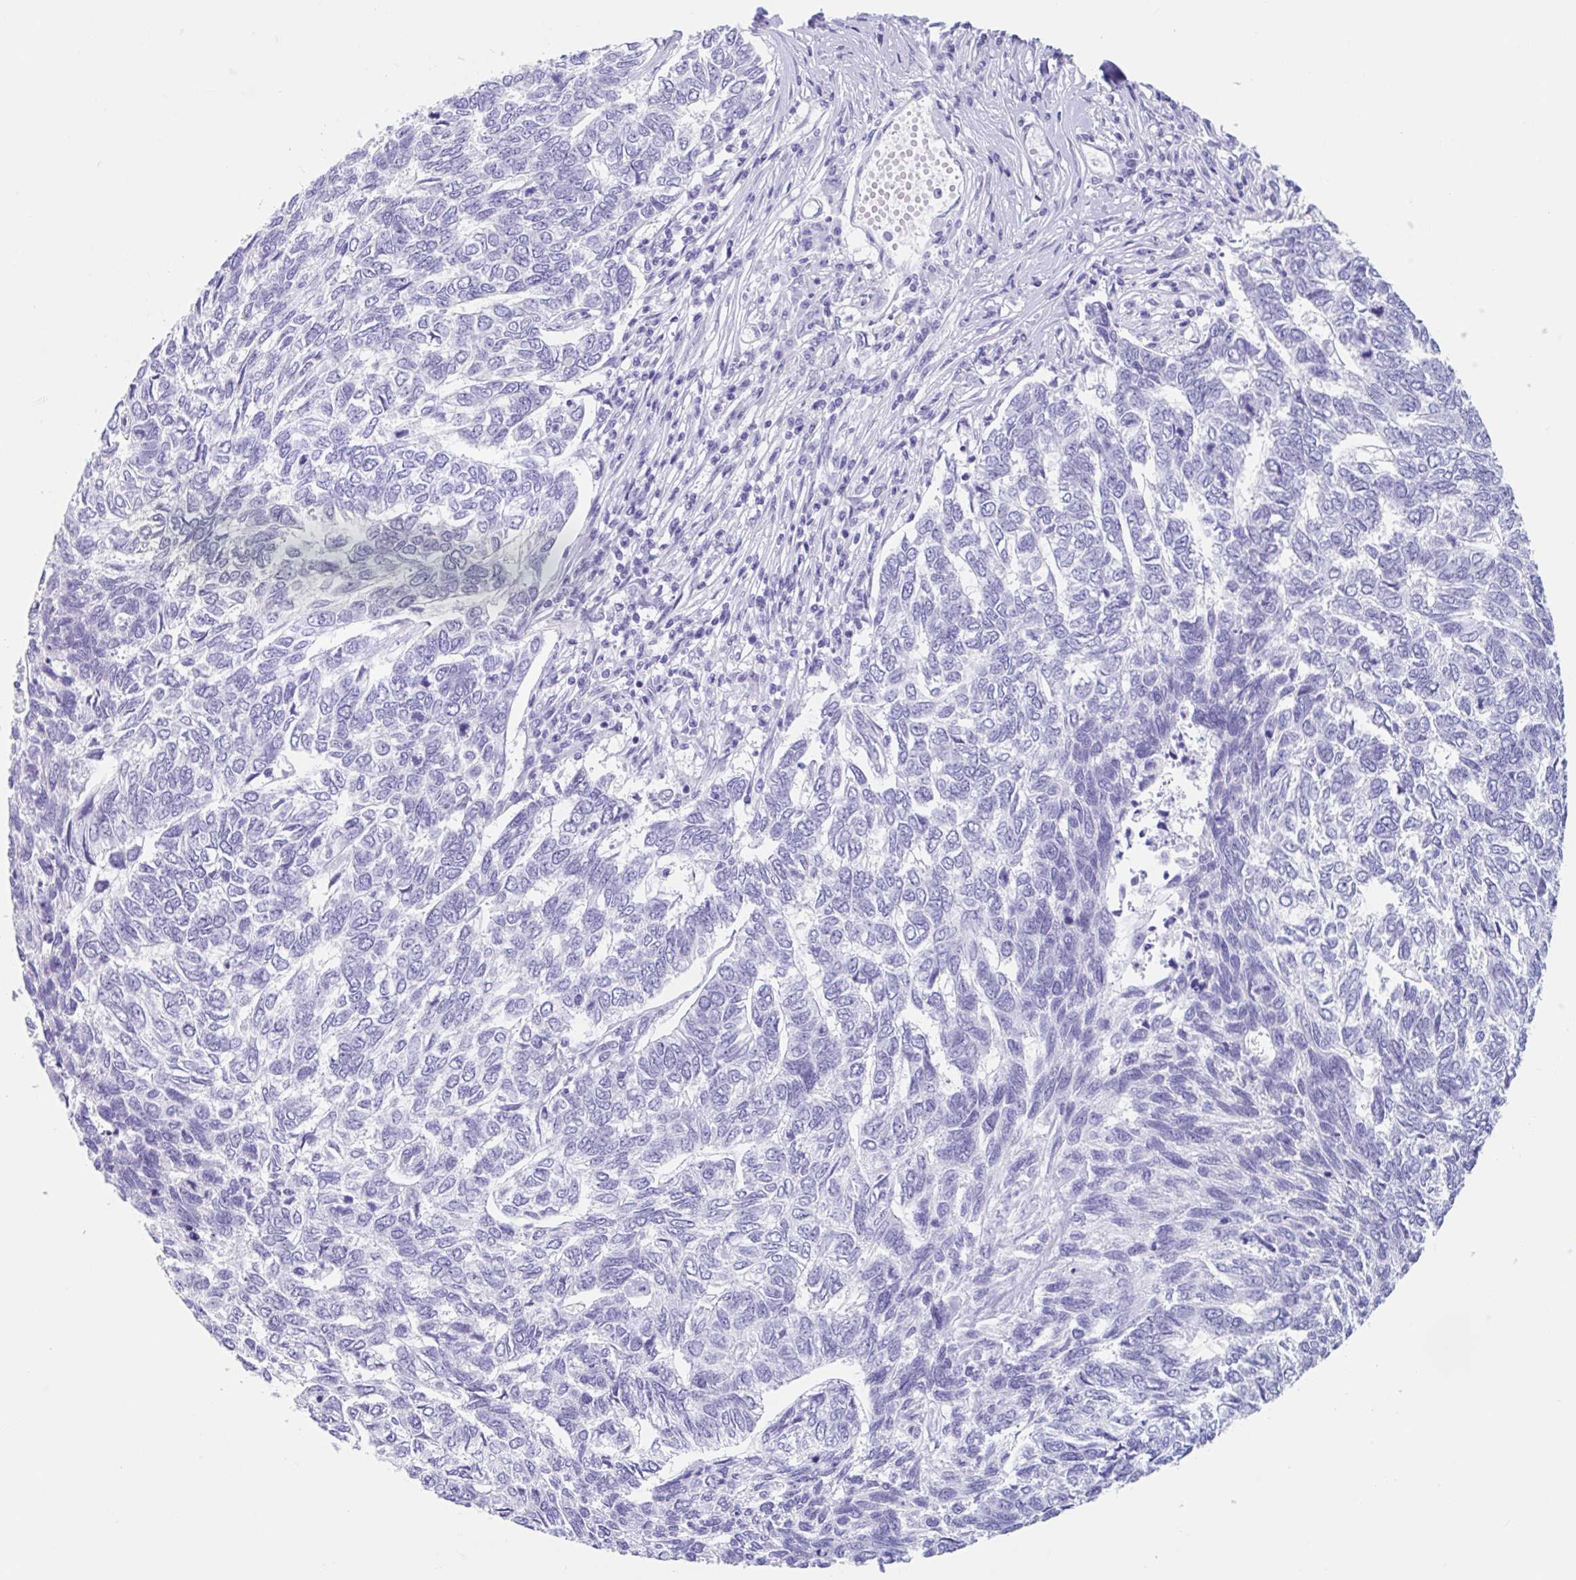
{"staining": {"intensity": "negative", "quantity": "none", "location": "none"}, "tissue": "skin cancer", "cell_type": "Tumor cells", "image_type": "cancer", "snomed": [{"axis": "morphology", "description": "Basal cell carcinoma"}, {"axis": "topography", "description": "Skin"}], "caption": "There is no significant positivity in tumor cells of basal cell carcinoma (skin).", "gene": "CPTP", "patient": {"sex": "female", "age": 65}}